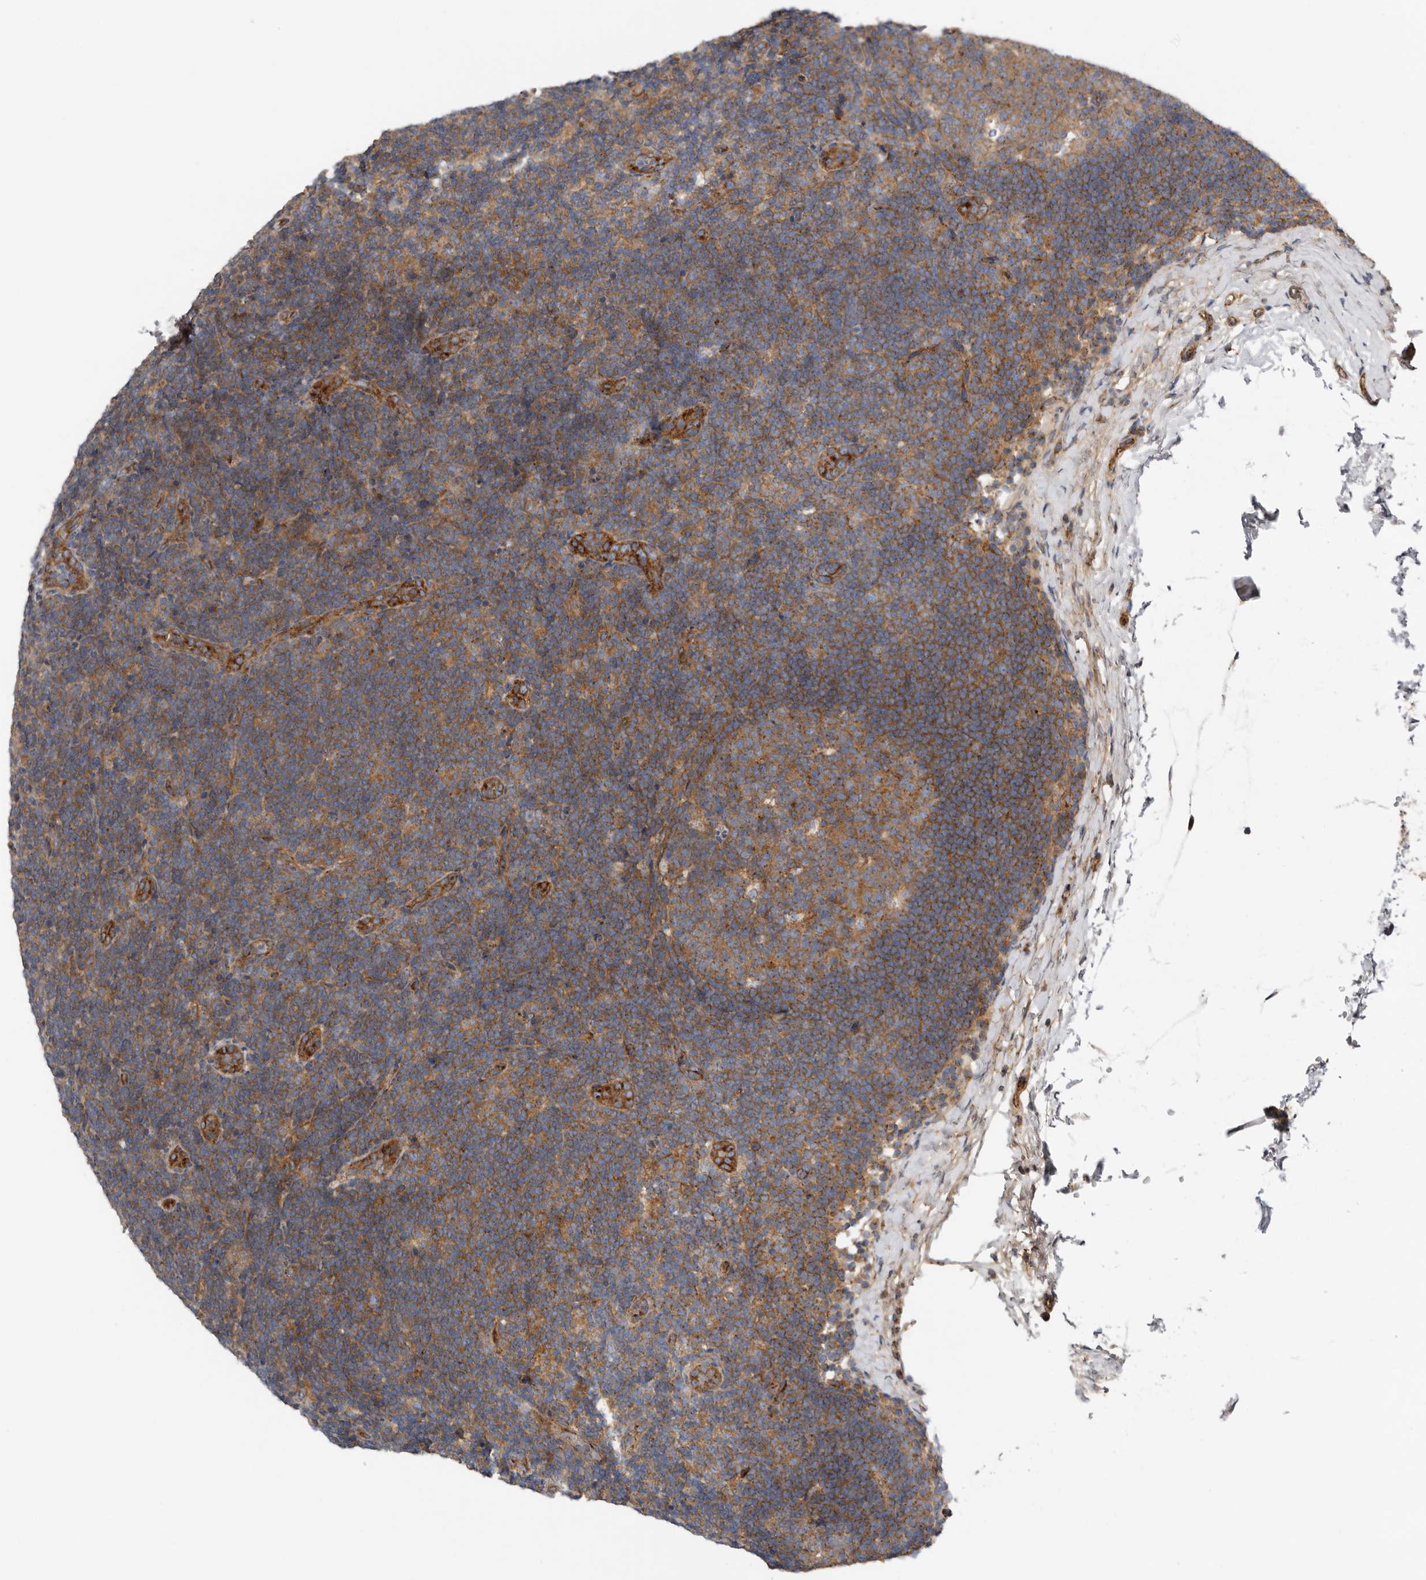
{"staining": {"intensity": "moderate", "quantity": ">75%", "location": "cytoplasmic/membranous"}, "tissue": "lymph node", "cell_type": "Germinal center cells", "image_type": "normal", "snomed": [{"axis": "morphology", "description": "Normal tissue, NOS"}, {"axis": "topography", "description": "Lymph node"}], "caption": "Immunohistochemical staining of normal lymph node reveals >75% levels of moderate cytoplasmic/membranous protein positivity in approximately >75% of germinal center cells. (IHC, brightfield microscopy, high magnification).", "gene": "LUZP1", "patient": {"sex": "female", "age": 22}}